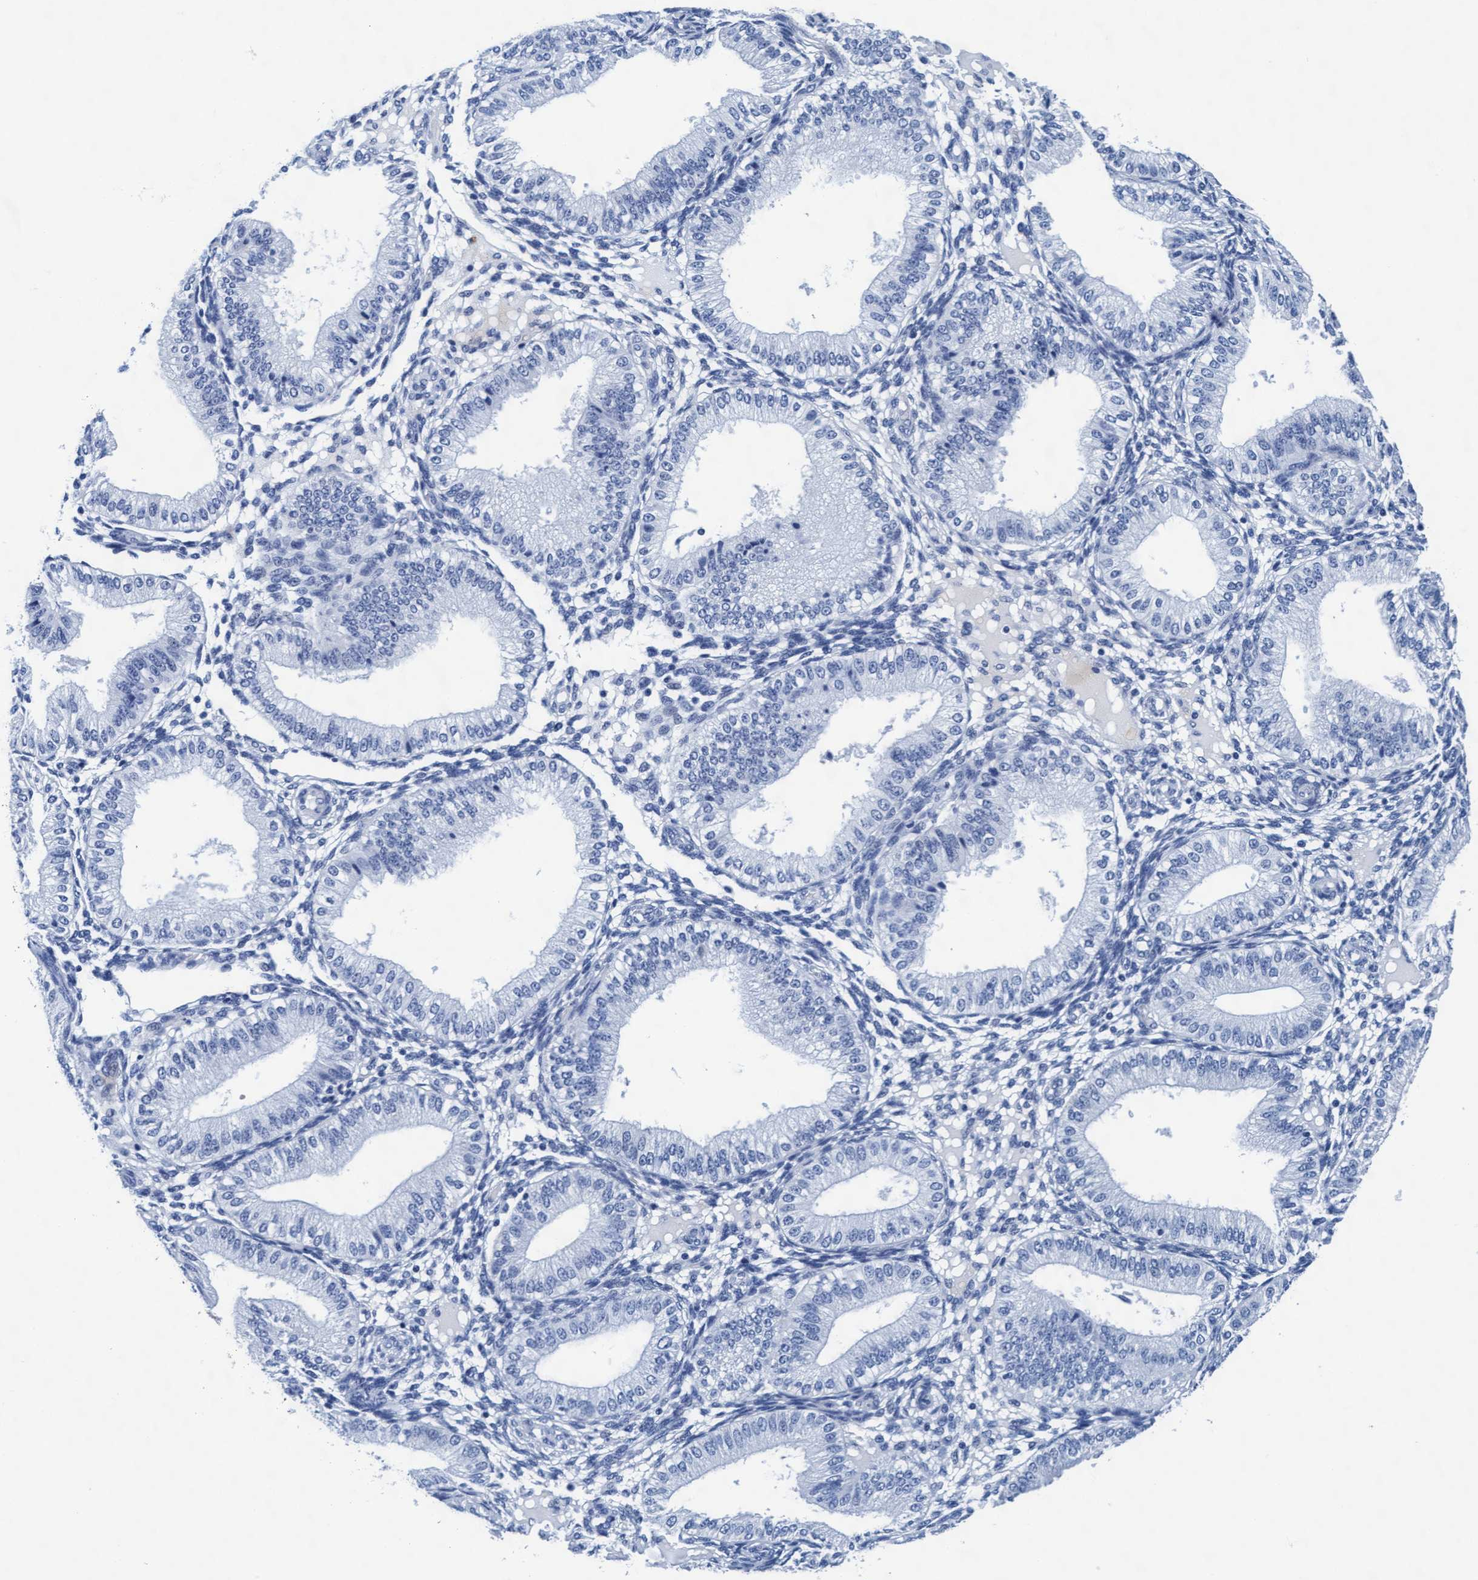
{"staining": {"intensity": "negative", "quantity": "none", "location": "none"}, "tissue": "endometrium", "cell_type": "Cells in endometrial stroma", "image_type": "normal", "snomed": [{"axis": "morphology", "description": "Normal tissue, NOS"}, {"axis": "topography", "description": "Endometrium"}], "caption": "Photomicrograph shows no protein positivity in cells in endometrial stroma of unremarkable endometrium.", "gene": "ARSG", "patient": {"sex": "female", "age": 39}}